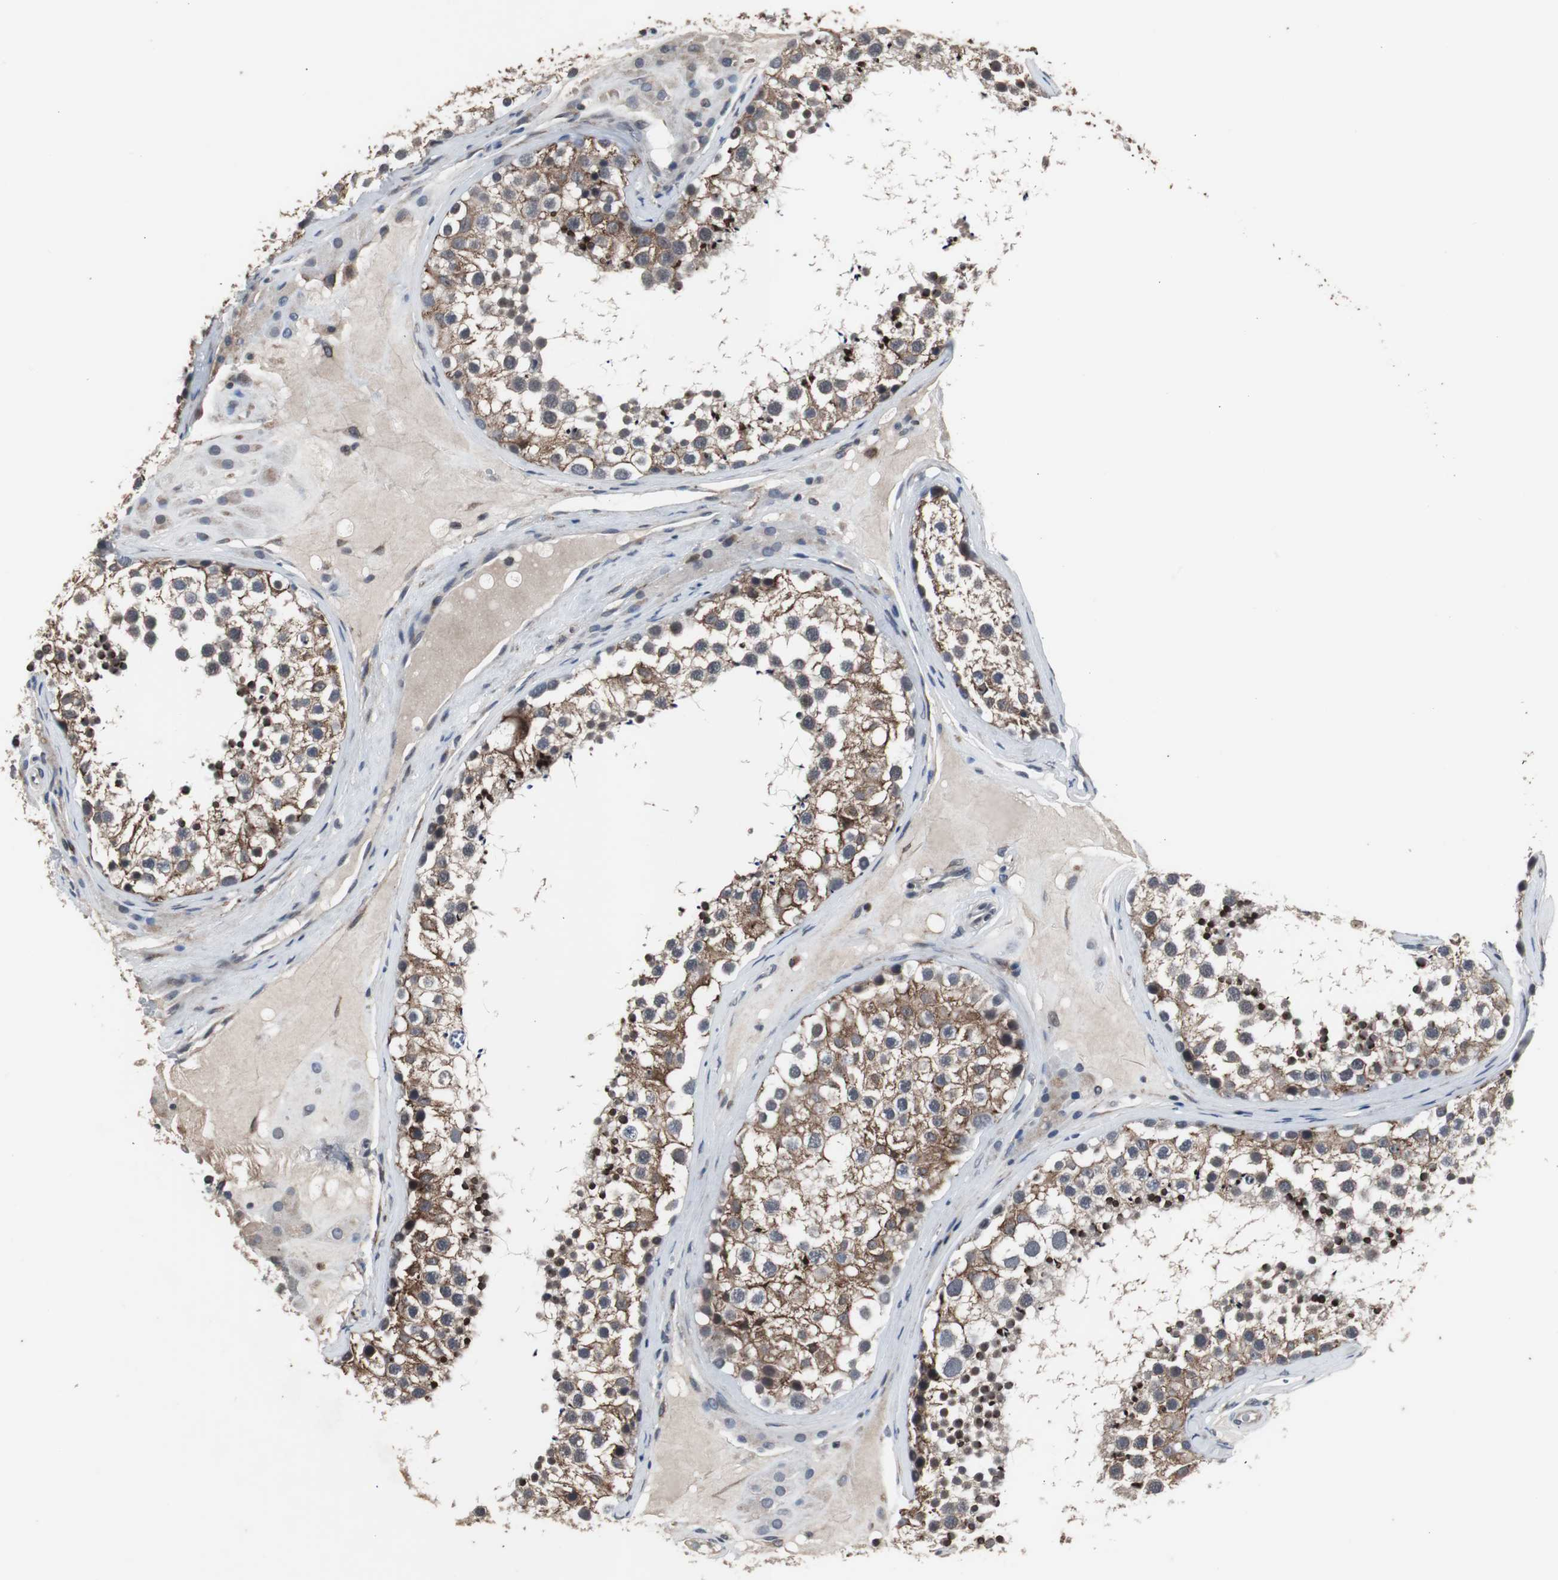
{"staining": {"intensity": "moderate", "quantity": ">75%", "location": "cytoplasmic/membranous"}, "tissue": "testis", "cell_type": "Cells in seminiferous ducts", "image_type": "normal", "snomed": [{"axis": "morphology", "description": "Normal tissue, NOS"}, {"axis": "topography", "description": "Testis"}], "caption": "High-magnification brightfield microscopy of unremarkable testis stained with DAB (3,3'-diaminobenzidine) (brown) and counterstained with hematoxylin (blue). cells in seminiferous ducts exhibit moderate cytoplasmic/membranous expression is present in about>75% of cells.", "gene": "CRADD", "patient": {"sex": "male", "age": 46}}